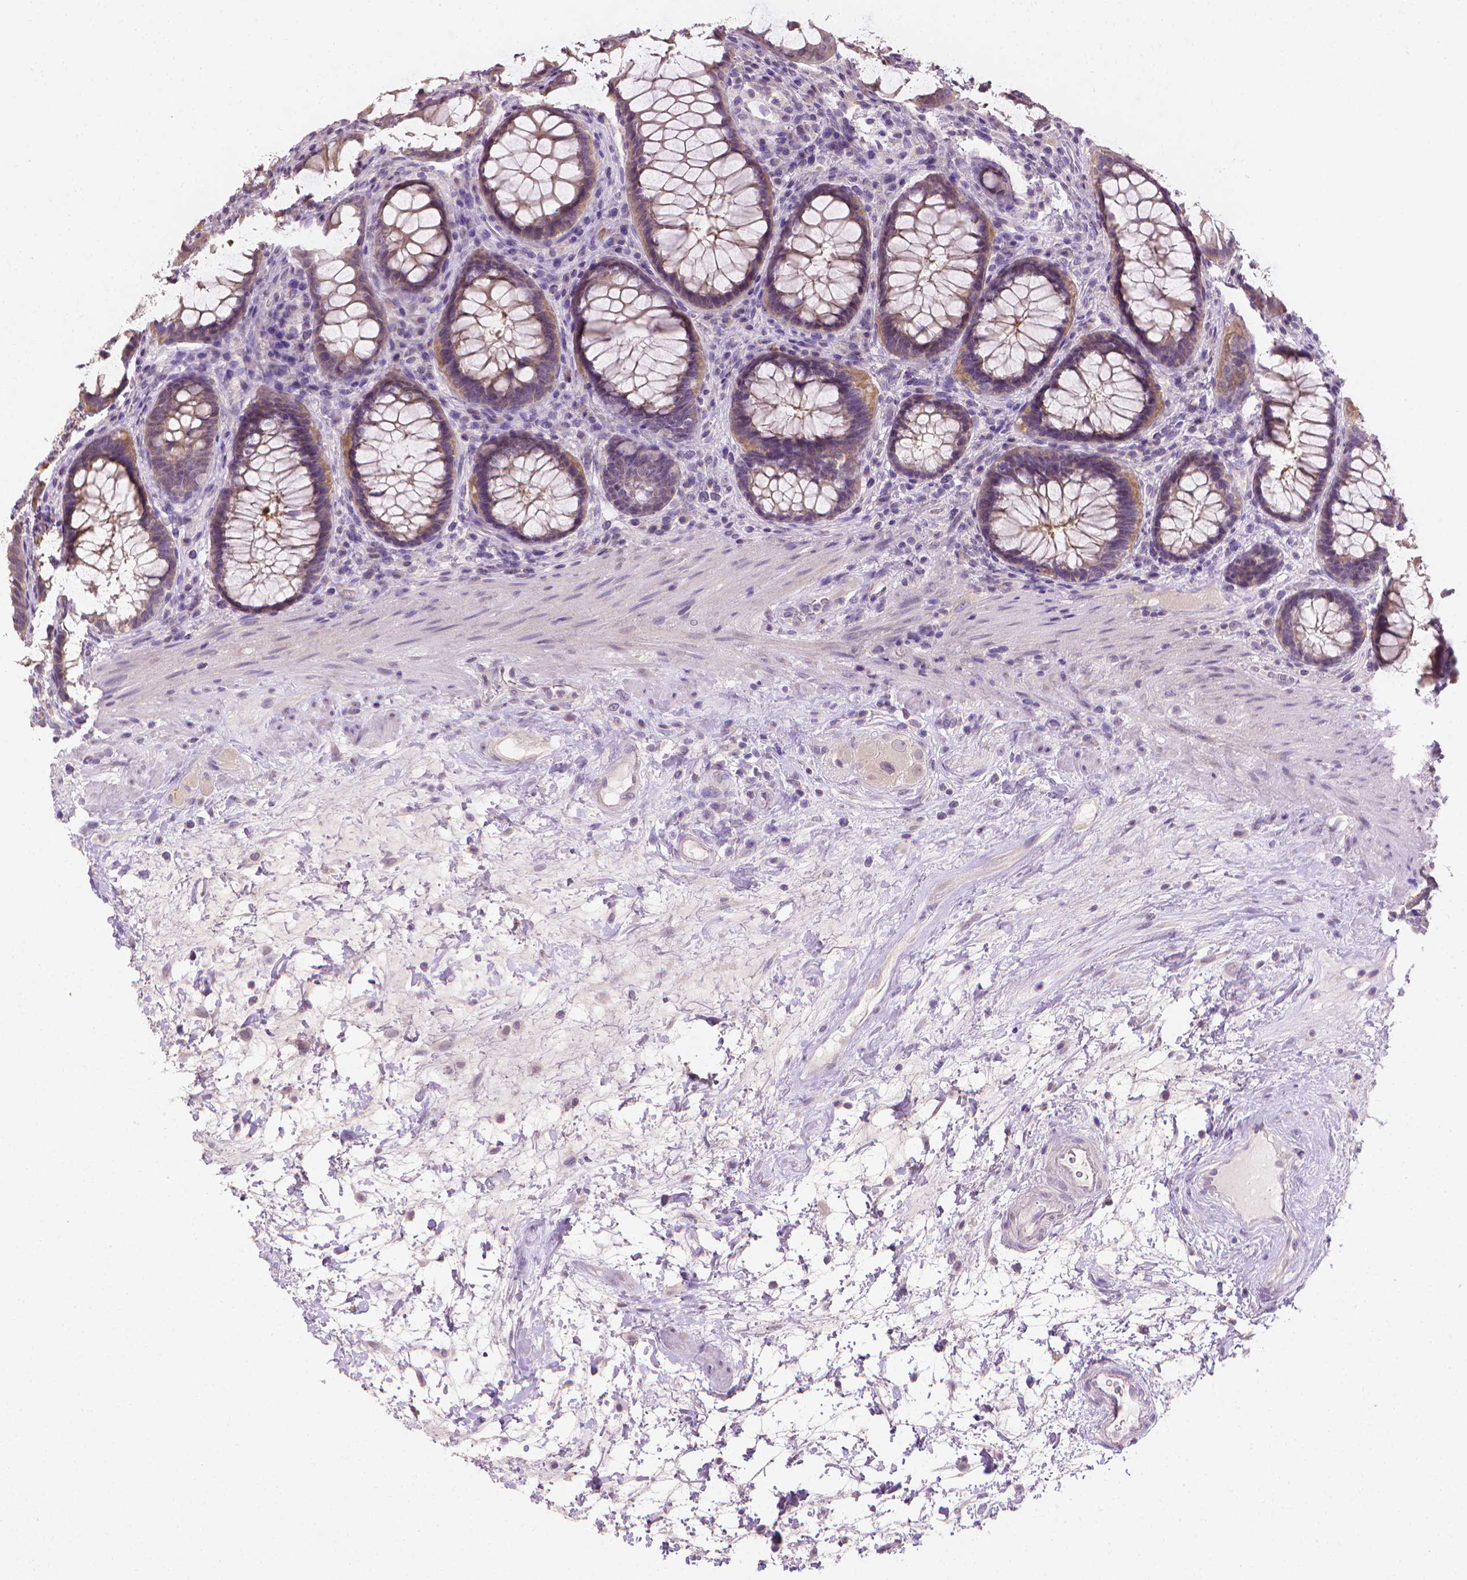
{"staining": {"intensity": "negative", "quantity": "none", "location": "none"}, "tissue": "rectum", "cell_type": "Glandular cells", "image_type": "normal", "snomed": [{"axis": "morphology", "description": "Normal tissue, NOS"}, {"axis": "topography", "description": "Rectum"}], "caption": "This is a image of immunohistochemistry (IHC) staining of normal rectum, which shows no staining in glandular cells.", "gene": "FASN", "patient": {"sex": "male", "age": 72}}